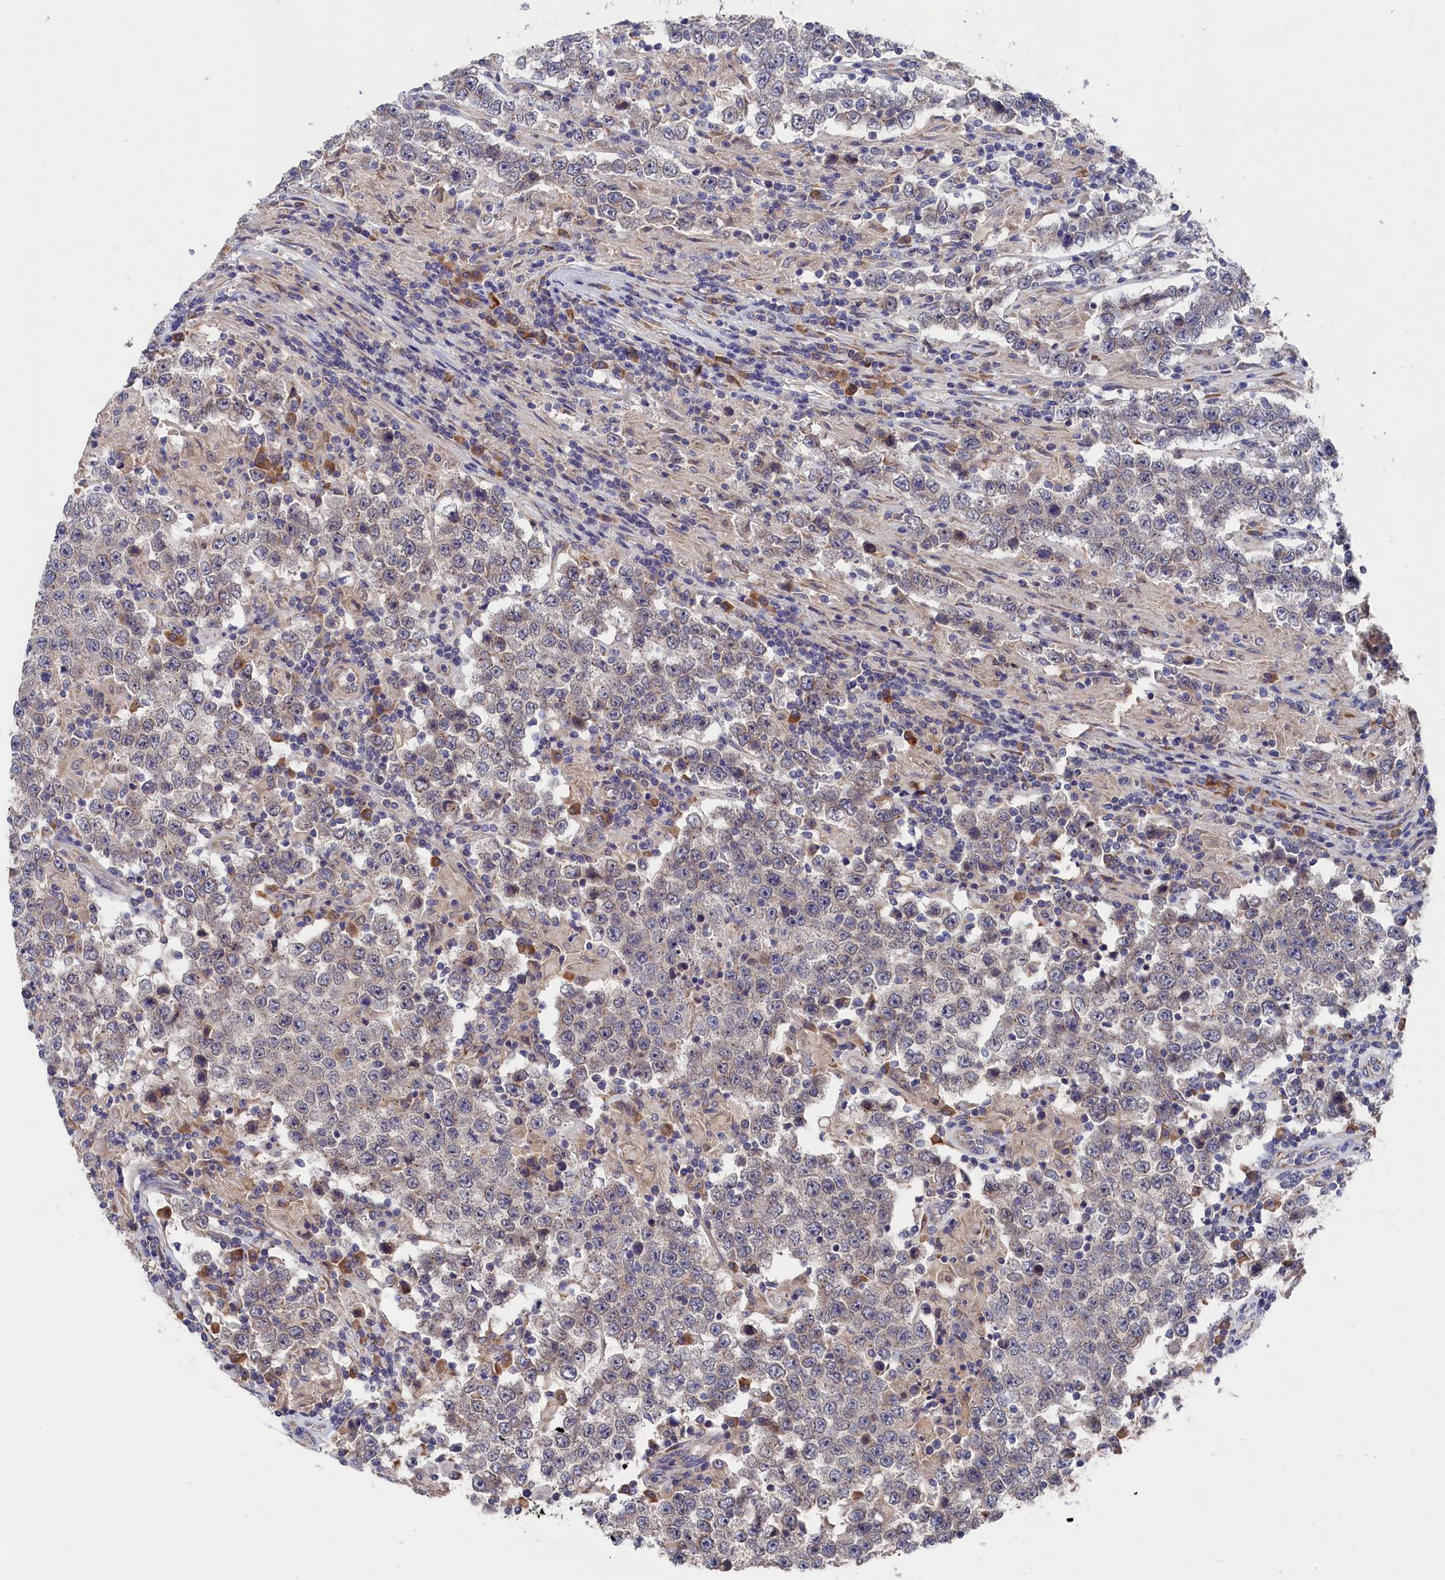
{"staining": {"intensity": "weak", "quantity": "25%-75%", "location": "cytoplasmic/membranous"}, "tissue": "testis cancer", "cell_type": "Tumor cells", "image_type": "cancer", "snomed": [{"axis": "morphology", "description": "Normal tissue, NOS"}, {"axis": "morphology", "description": "Urothelial carcinoma, High grade"}, {"axis": "morphology", "description": "Seminoma, NOS"}, {"axis": "morphology", "description": "Carcinoma, Embryonal, NOS"}, {"axis": "topography", "description": "Urinary bladder"}, {"axis": "topography", "description": "Testis"}], "caption": "Immunohistochemistry (DAB (3,3'-diaminobenzidine)) staining of human testis cancer (embryonal carcinoma) displays weak cytoplasmic/membranous protein positivity in about 25%-75% of tumor cells.", "gene": "CYB5D2", "patient": {"sex": "male", "age": 41}}